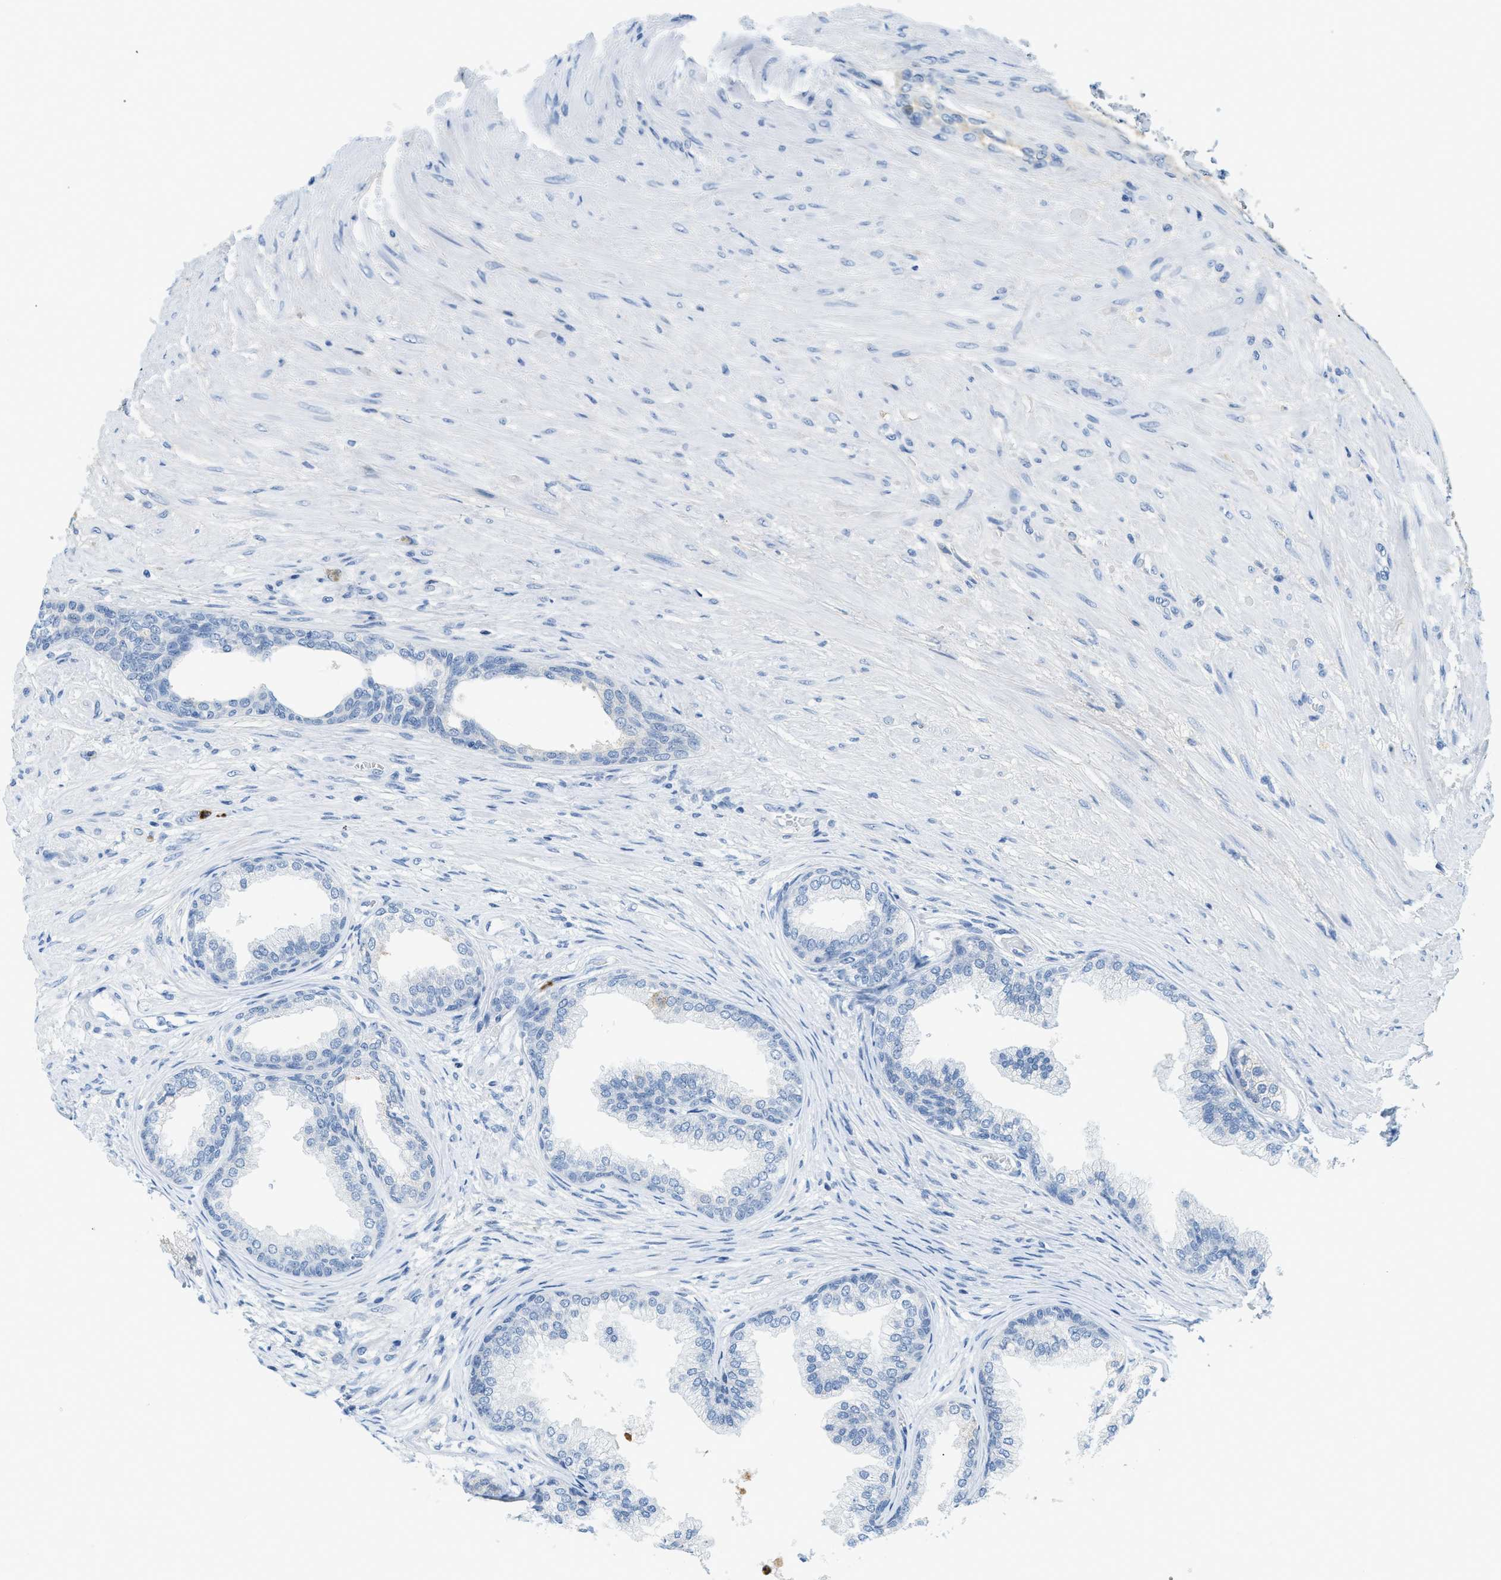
{"staining": {"intensity": "negative", "quantity": "none", "location": "none"}, "tissue": "prostate", "cell_type": "Glandular cells", "image_type": "normal", "snomed": [{"axis": "morphology", "description": "Normal tissue, NOS"}, {"axis": "topography", "description": "Prostate"}], "caption": "This is a histopathology image of immunohistochemistry staining of normal prostate, which shows no positivity in glandular cells. The staining is performed using DAB brown chromogen with nuclei counter-stained in using hematoxylin.", "gene": "LCN2", "patient": {"sex": "male", "age": 76}}